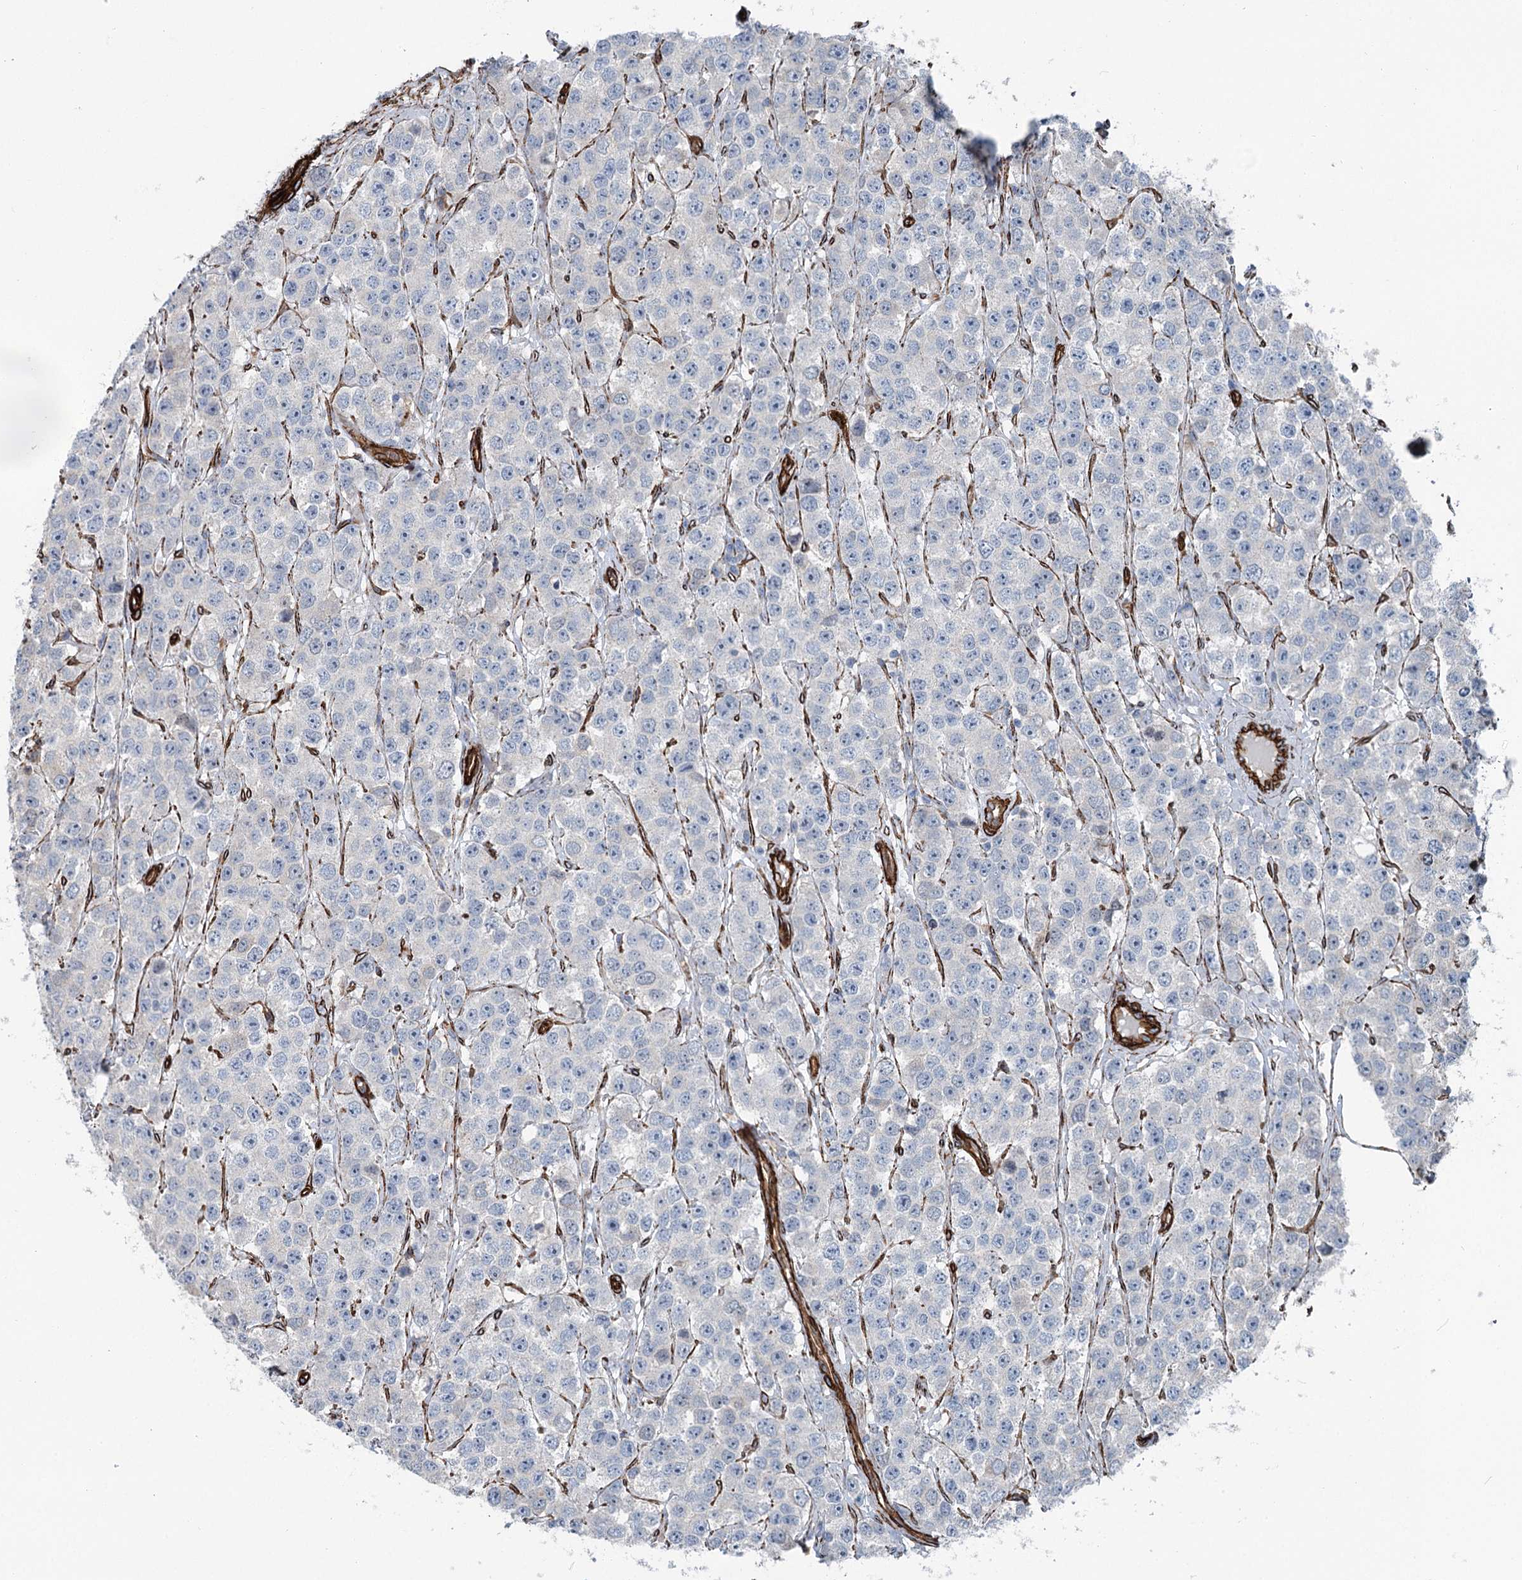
{"staining": {"intensity": "negative", "quantity": "none", "location": "none"}, "tissue": "testis cancer", "cell_type": "Tumor cells", "image_type": "cancer", "snomed": [{"axis": "morphology", "description": "Seminoma, NOS"}, {"axis": "topography", "description": "Testis"}], "caption": "High power microscopy micrograph of an IHC micrograph of testis cancer (seminoma), revealing no significant expression in tumor cells. (Stains: DAB (3,3'-diaminobenzidine) IHC with hematoxylin counter stain, Microscopy: brightfield microscopy at high magnification).", "gene": "IQSEC1", "patient": {"sex": "male", "age": 28}}